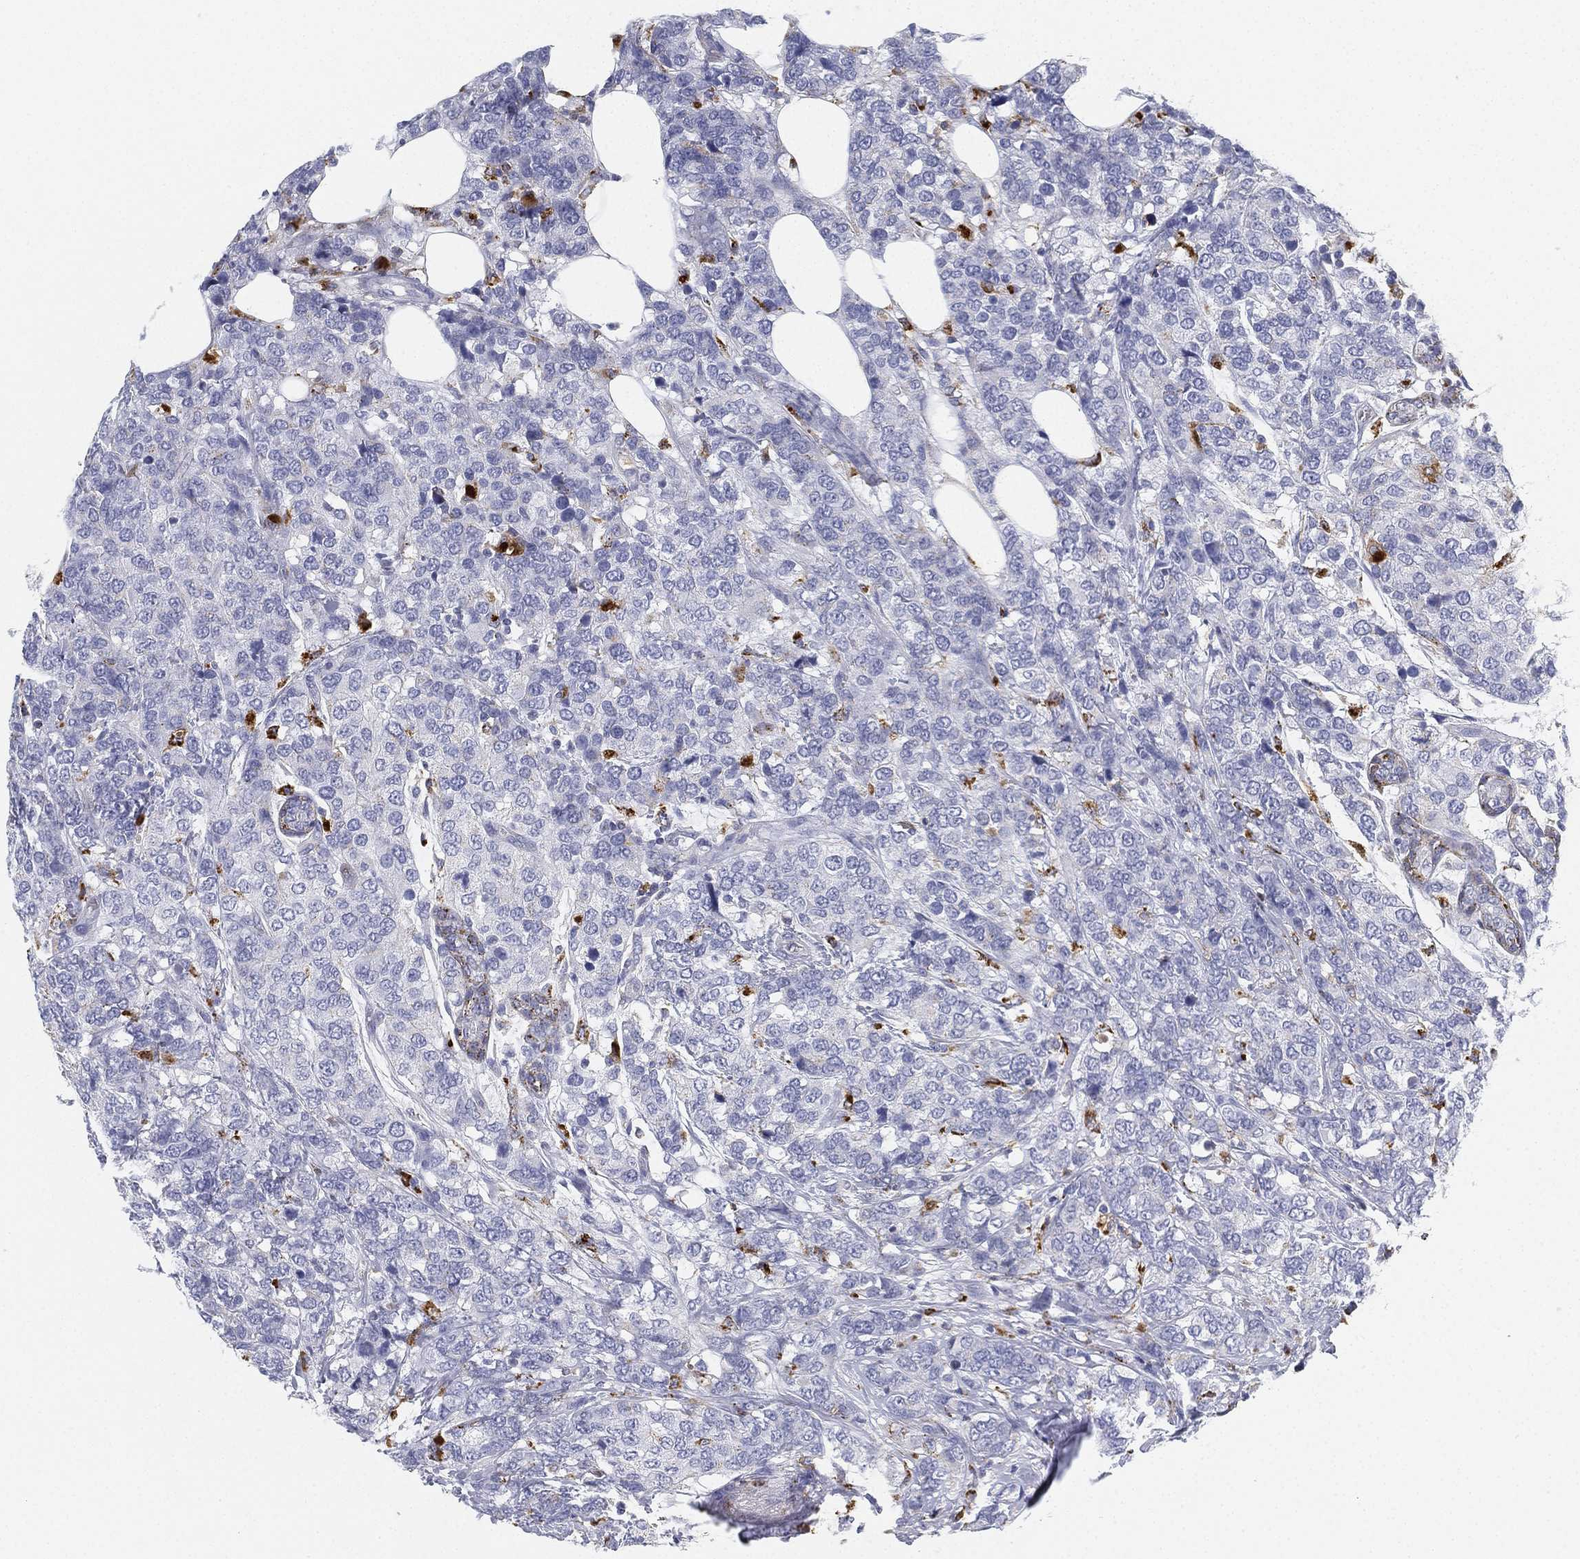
{"staining": {"intensity": "negative", "quantity": "none", "location": "none"}, "tissue": "breast cancer", "cell_type": "Tumor cells", "image_type": "cancer", "snomed": [{"axis": "morphology", "description": "Lobular carcinoma"}, {"axis": "topography", "description": "Breast"}], "caption": "Immunohistochemistry (IHC) micrograph of human breast lobular carcinoma stained for a protein (brown), which shows no positivity in tumor cells.", "gene": "NPC2", "patient": {"sex": "female", "age": 59}}